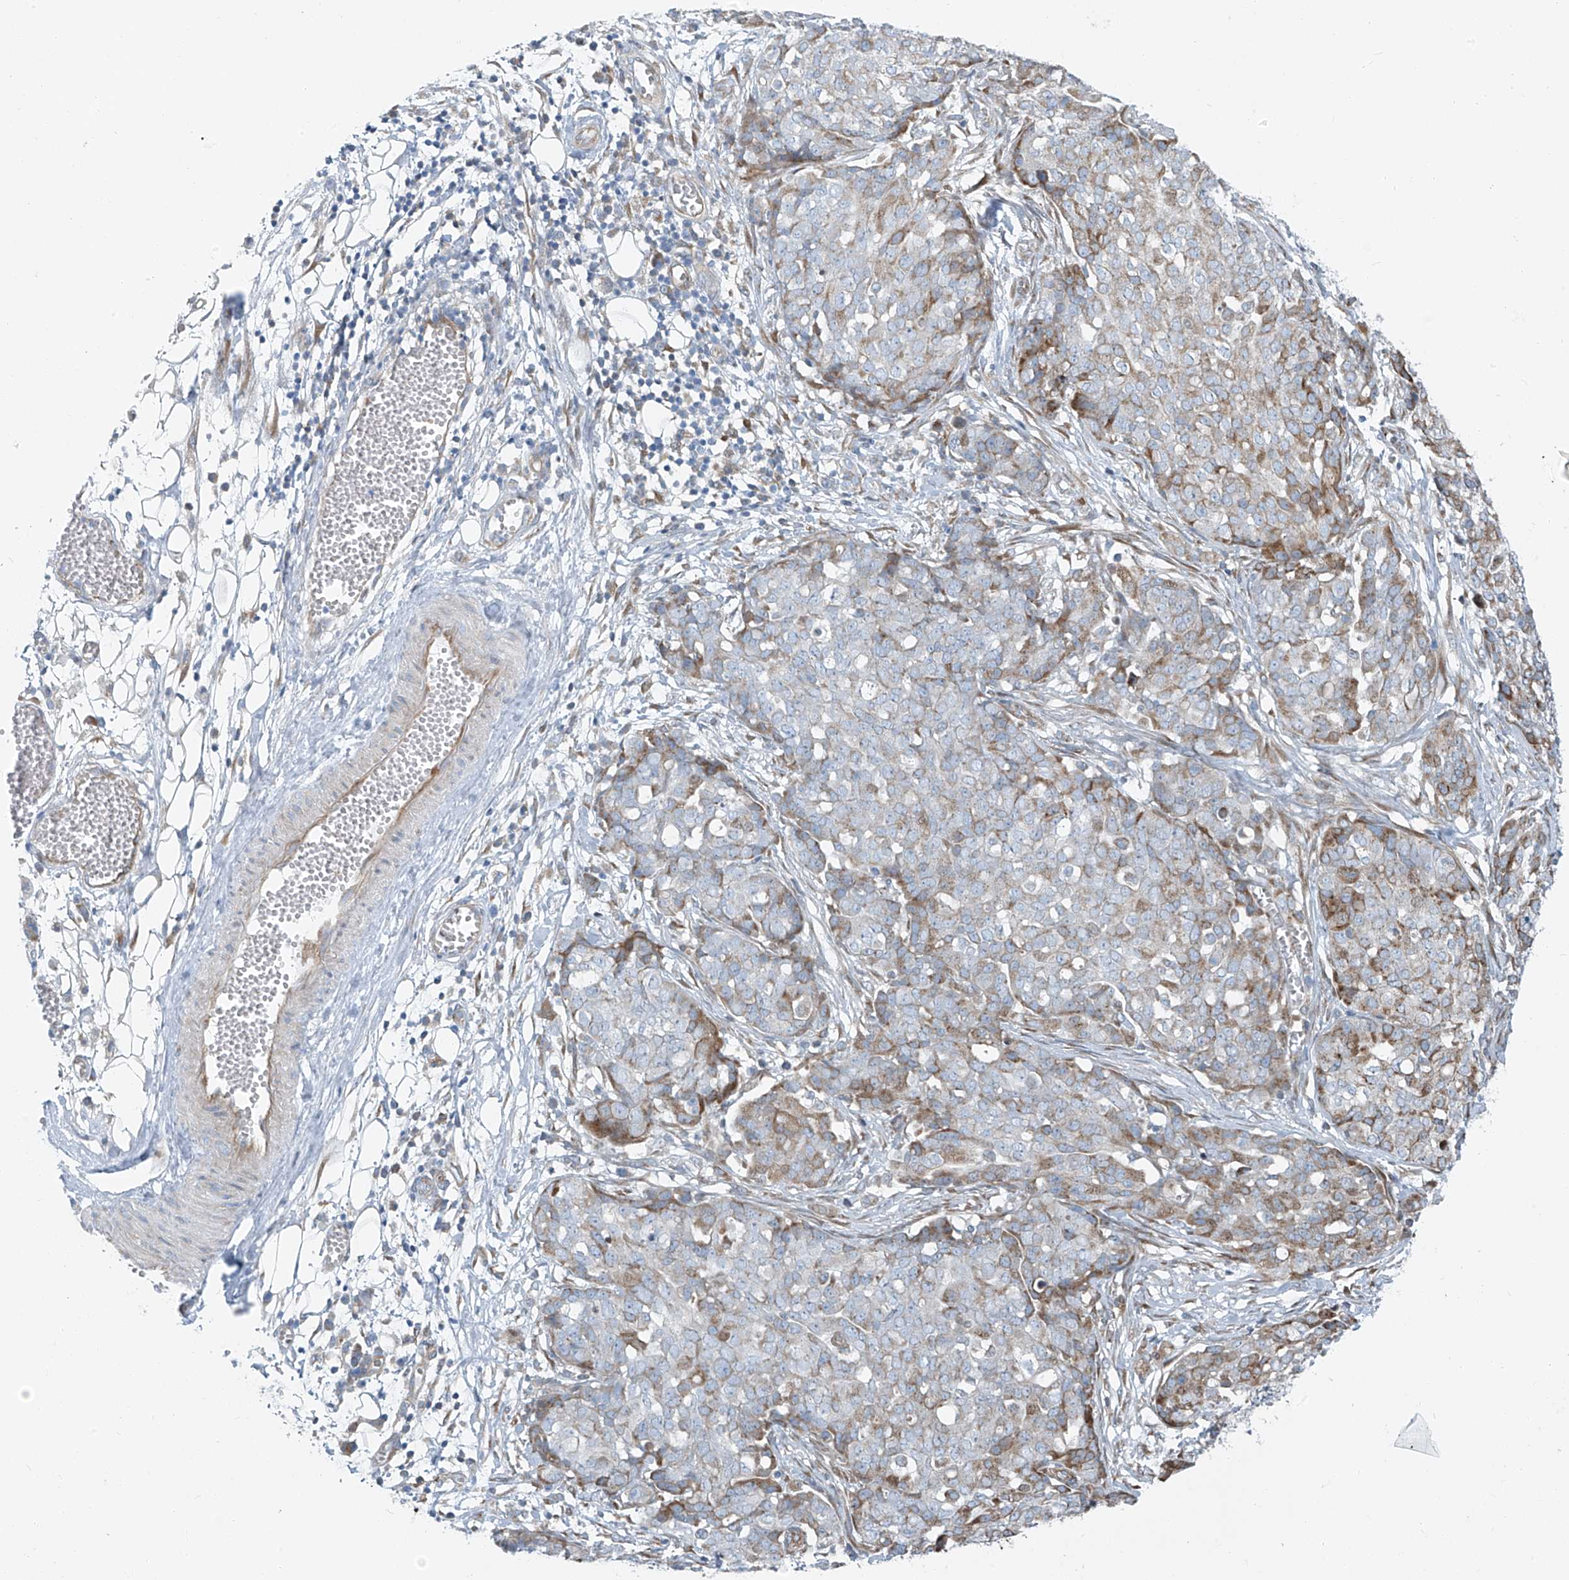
{"staining": {"intensity": "moderate", "quantity": "<25%", "location": "cytoplasmic/membranous"}, "tissue": "ovarian cancer", "cell_type": "Tumor cells", "image_type": "cancer", "snomed": [{"axis": "morphology", "description": "Cystadenocarcinoma, serous, NOS"}, {"axis": "topography", "description": "Soft tissue"}, {"axis": "topography", "description": "Ovary"}], "caption": "Immunohistochemical staining of ovarian cancer (serous cystadenocarcinoma) reveals low levels of moderate cytoplasmic/membranous positivity in approximately <25% of tumor cells.", "gene": "HIC2", "patient": {"sex": "female", "age": 57}}